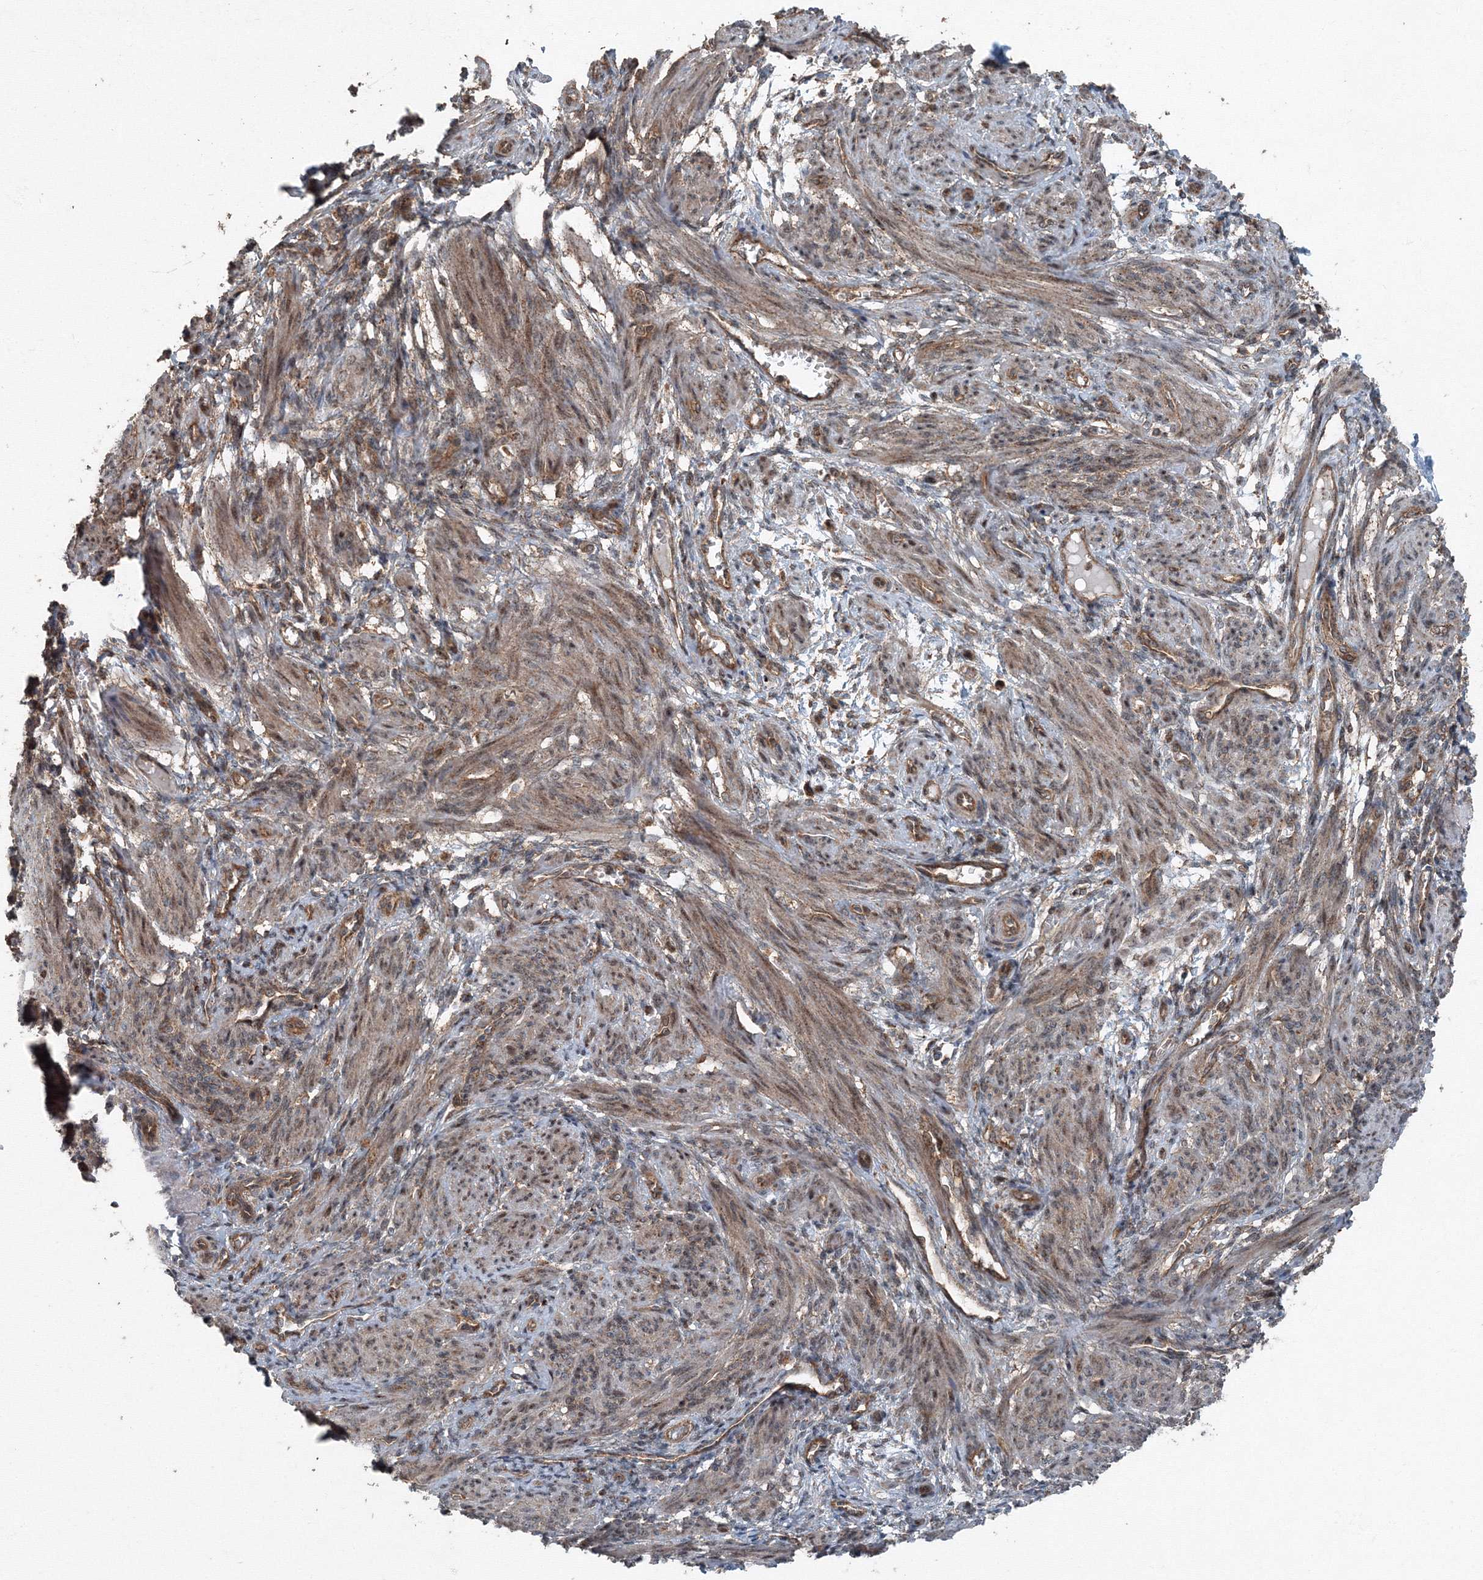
{"staining": {"intensity": "moderate", "quantity": ">75%", "location": "cytoplasmic/membranous,nuclear"}, "tissue": "smooth muscle", "cell_type": "Smooth muscle cells", "image_type": "normal", "snomed": [{"axis": "morphology", "description": "Normal tissue, NOS"}, {"axis": "topography", "description": "Smooth muscle"}], "caption": "High-power microscopy captured an immunohistochemistry micrograph of normal smooth muscle, revealing moderate cytoplasmic/membranous,nuclear expression in about >75% of smooth muscle cells.", "gene": "AASDH", "patient": {"sex": "female", "age": 39}}